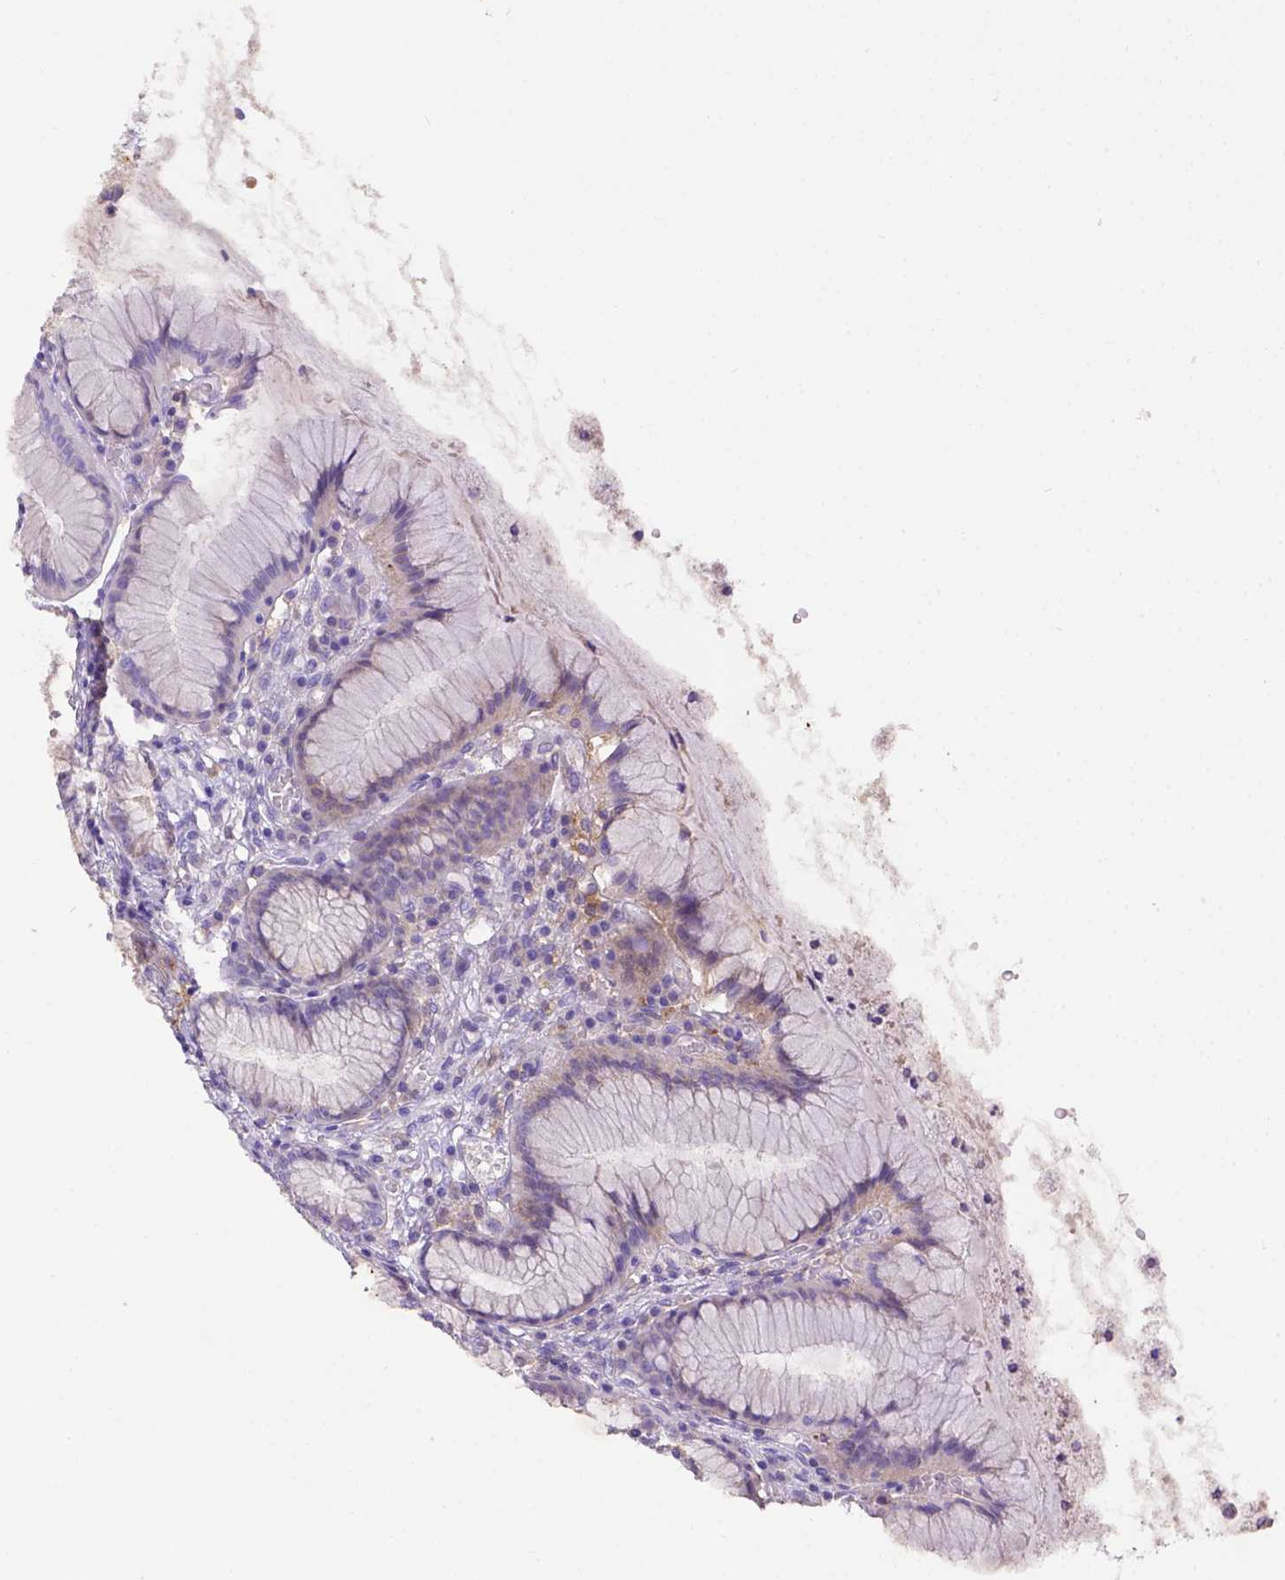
{"staining": {"intensity": "weak", "quantity": "<25%", "location": "cytoplasmic/membranous"}, "tissue": "stomach", "cell_type": "Glandular cells", "image_type": "normal", "snomed": [{"axis": "morphology", "description": "Normal tissue, NOS"}, {"axis": "topography", "description": "Stomach"}], "caption": "Immunohistochemistry (IHC) of unremarkable stomach demonstrates no positivity in glandular cells.", "gene": "CD40", "patient": {"sex": "male", "age": 55}}